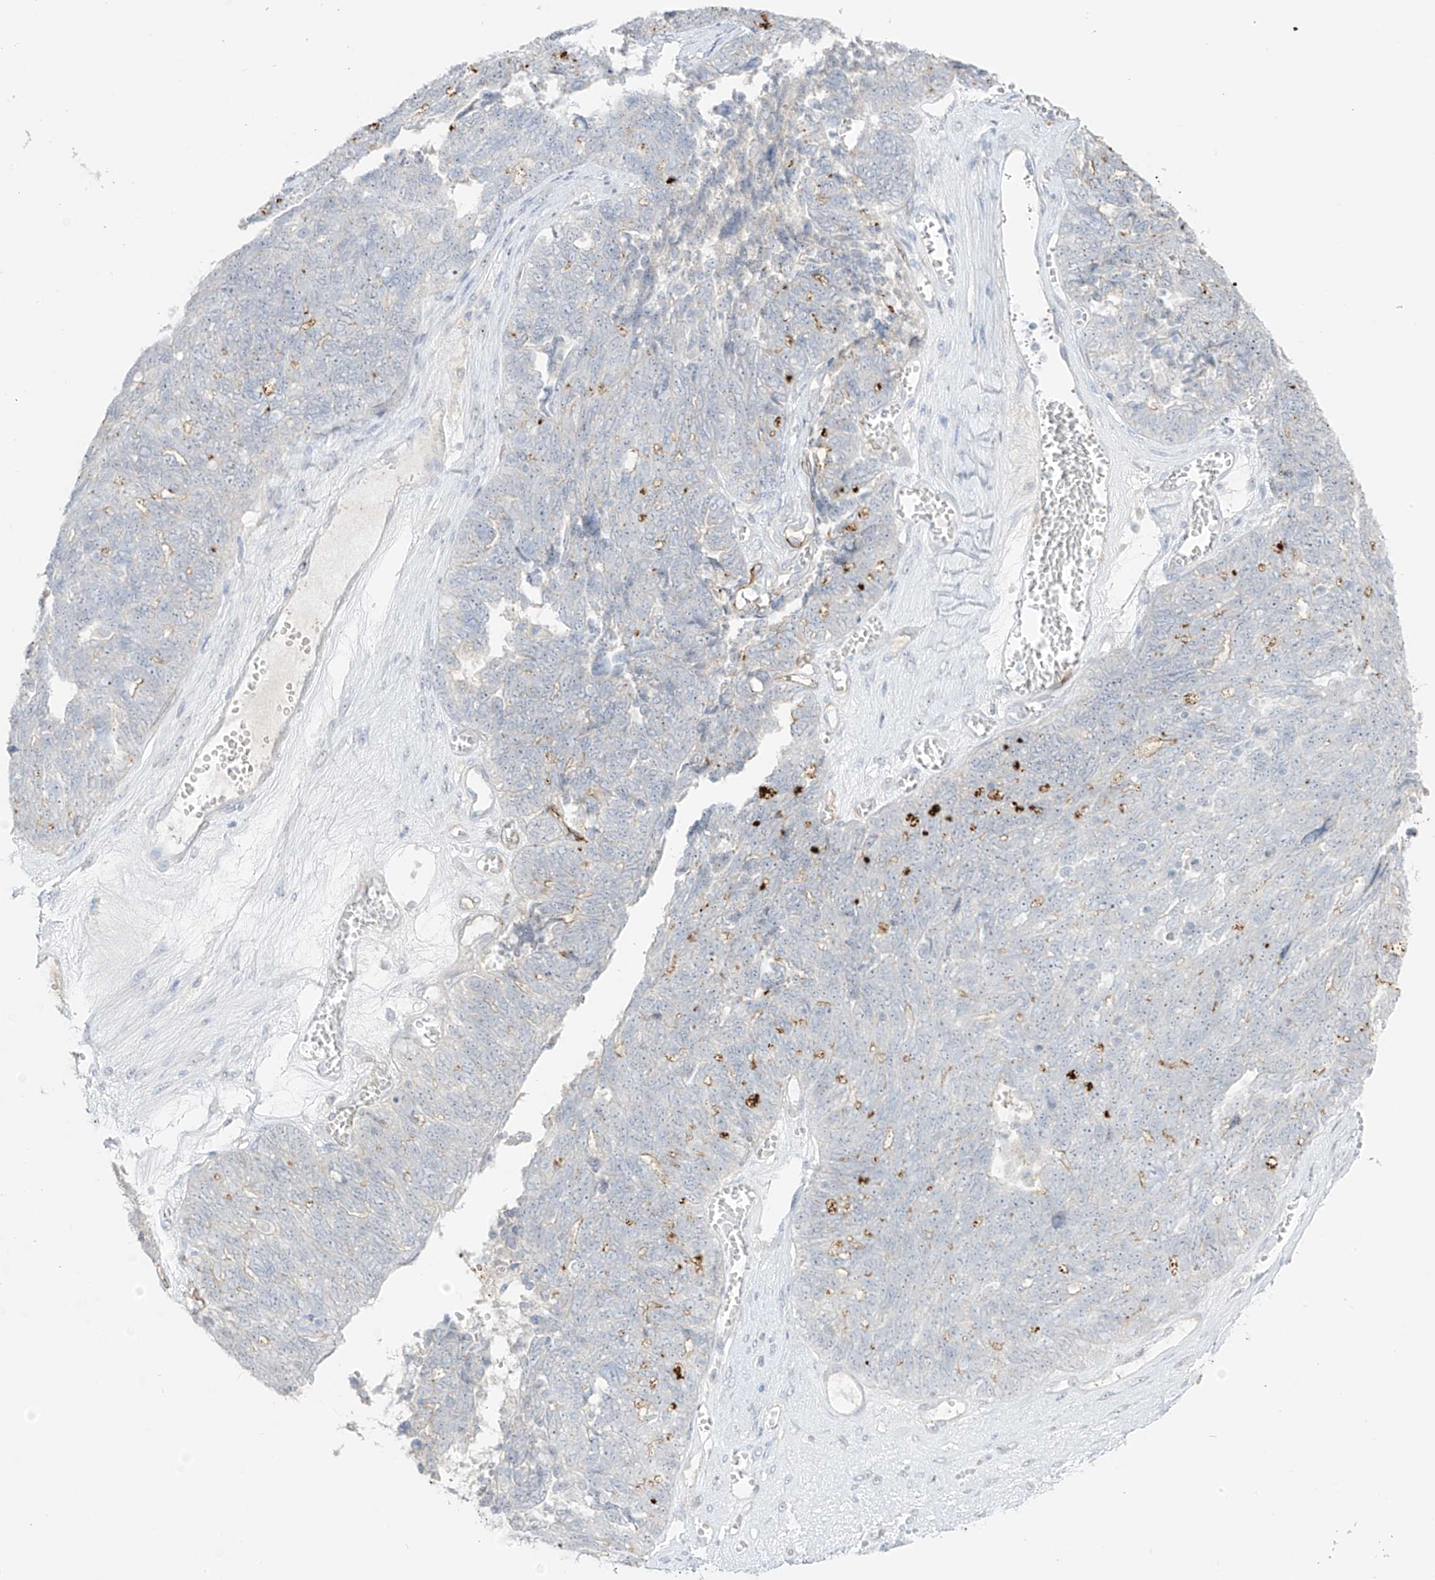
{"staining": {"intensity": "negative", "quantity": "none", "location": "none"}, "tissue": "ovarian cancer", "cell_type": "Tumor cells", "image_type": "cancer", "snomed": [{"axis": "morphology", "description": "Cystadenocarcinoma, serous, NOS"}, {"axis": "topography", "description": "Ovary"}], "caption": "DAB immunohistochemical staining of serous cystadenocarcinoma (ovarian) displays no significant positivity in tumor cells. Nuclei are stained in blue.", "gene": "C11orf87", "patient": {"sex": "female", "age": 79}}